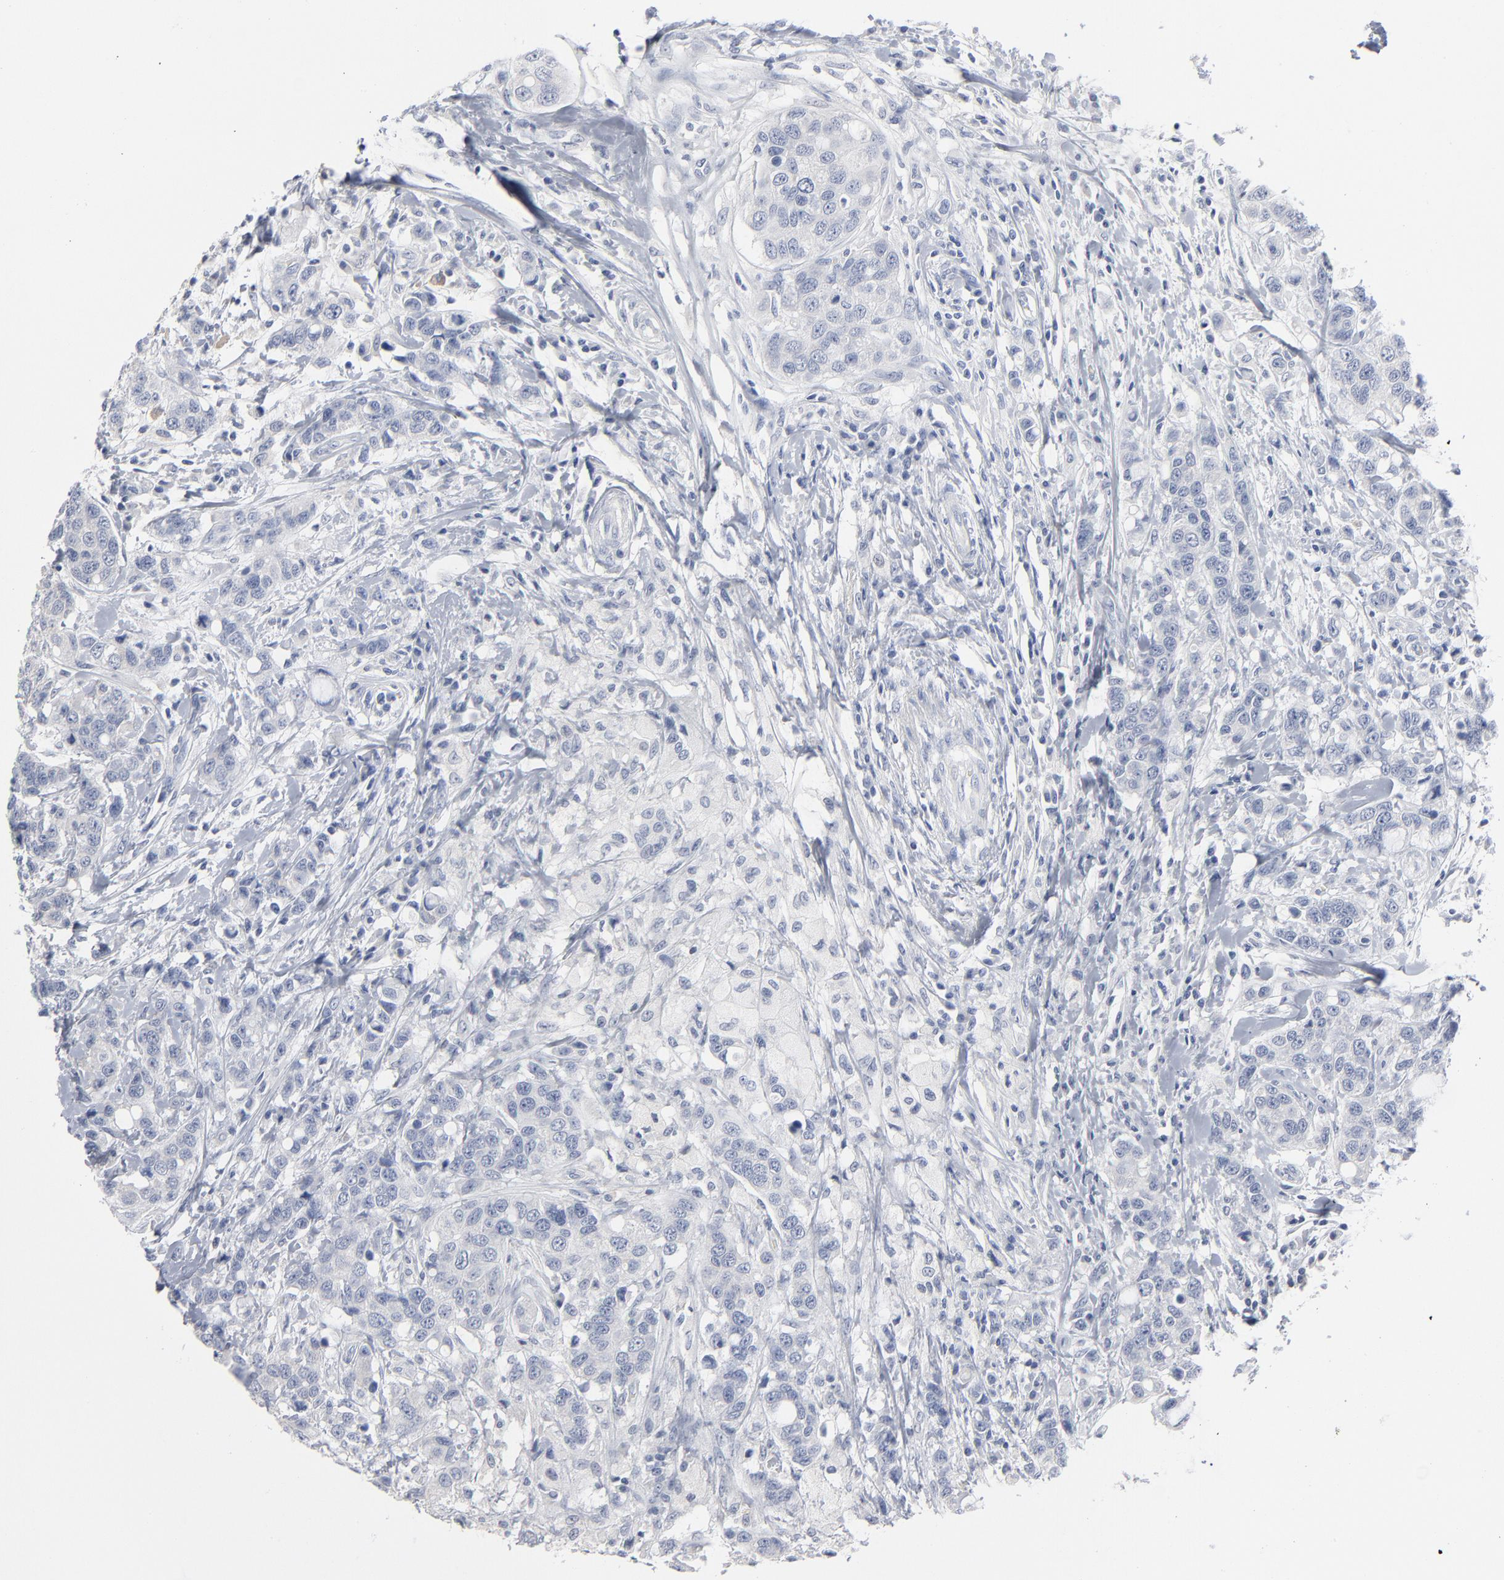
{"staining": {"intensity": "negative", "quantity": "none", "location": "none"}, "tissue": "breast cancer", "cell_type": "Tumor cells", "image_type": "cancer", "snomed": [{"axis": "morphology", "description": "Duct carcinoma"}, {"axis": "topography", "description": "Breast"}], "caption": "High power microscopy micrograph of an IHC photomicrograph of breast cancer, revealing no significant positivity in tumor cells. Brightfield microscopy of immunohistochemistry stained with DAB (3,3'-diaminobenzidine) (brown) and hematoxylin (blue), captured at high magnification.", "gene": "PAGE1", "patient": {"sex": "female", "age": 27}}